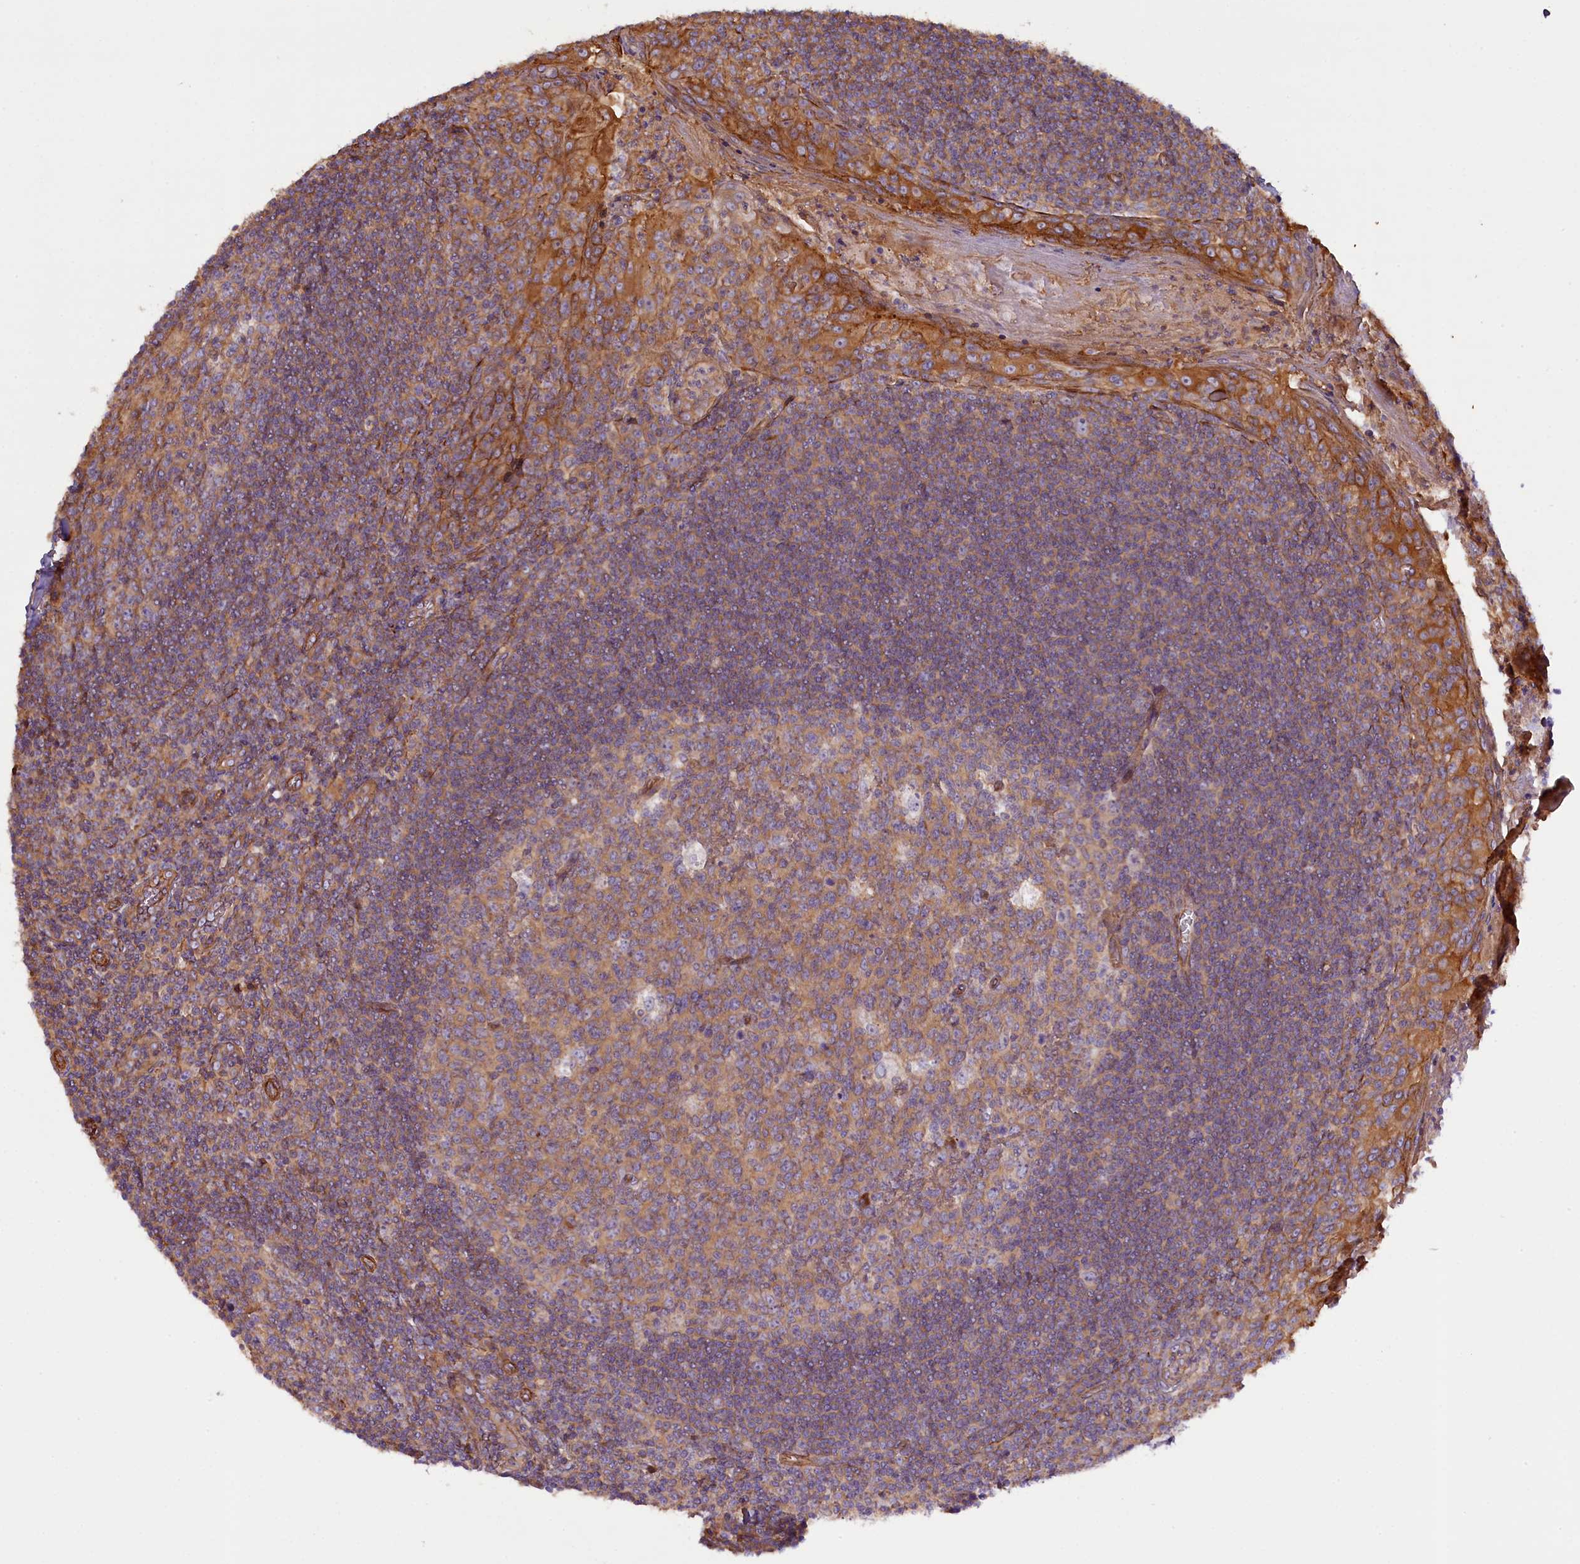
{"staining": {"intensity": "weak", "quantity": ">75%", "location": "cytoplasmic/membranous"}, "tissue": "tonsil", "cell_type": "Germinal center cells", "image_type": "normal", "snomed": [{"axis": "morphology", "description": "Normal tissue, NOS"}, {"axis": "topography", "description": "Tonsil"}], "caption": "The histopathology image exhibits a brown stain indicating the presence of a protein in the cytoplasmic/membranous of germinal center cells in tonsil.", "gene": "FUZ", "patient": {"sex": "male", "age": 27}}